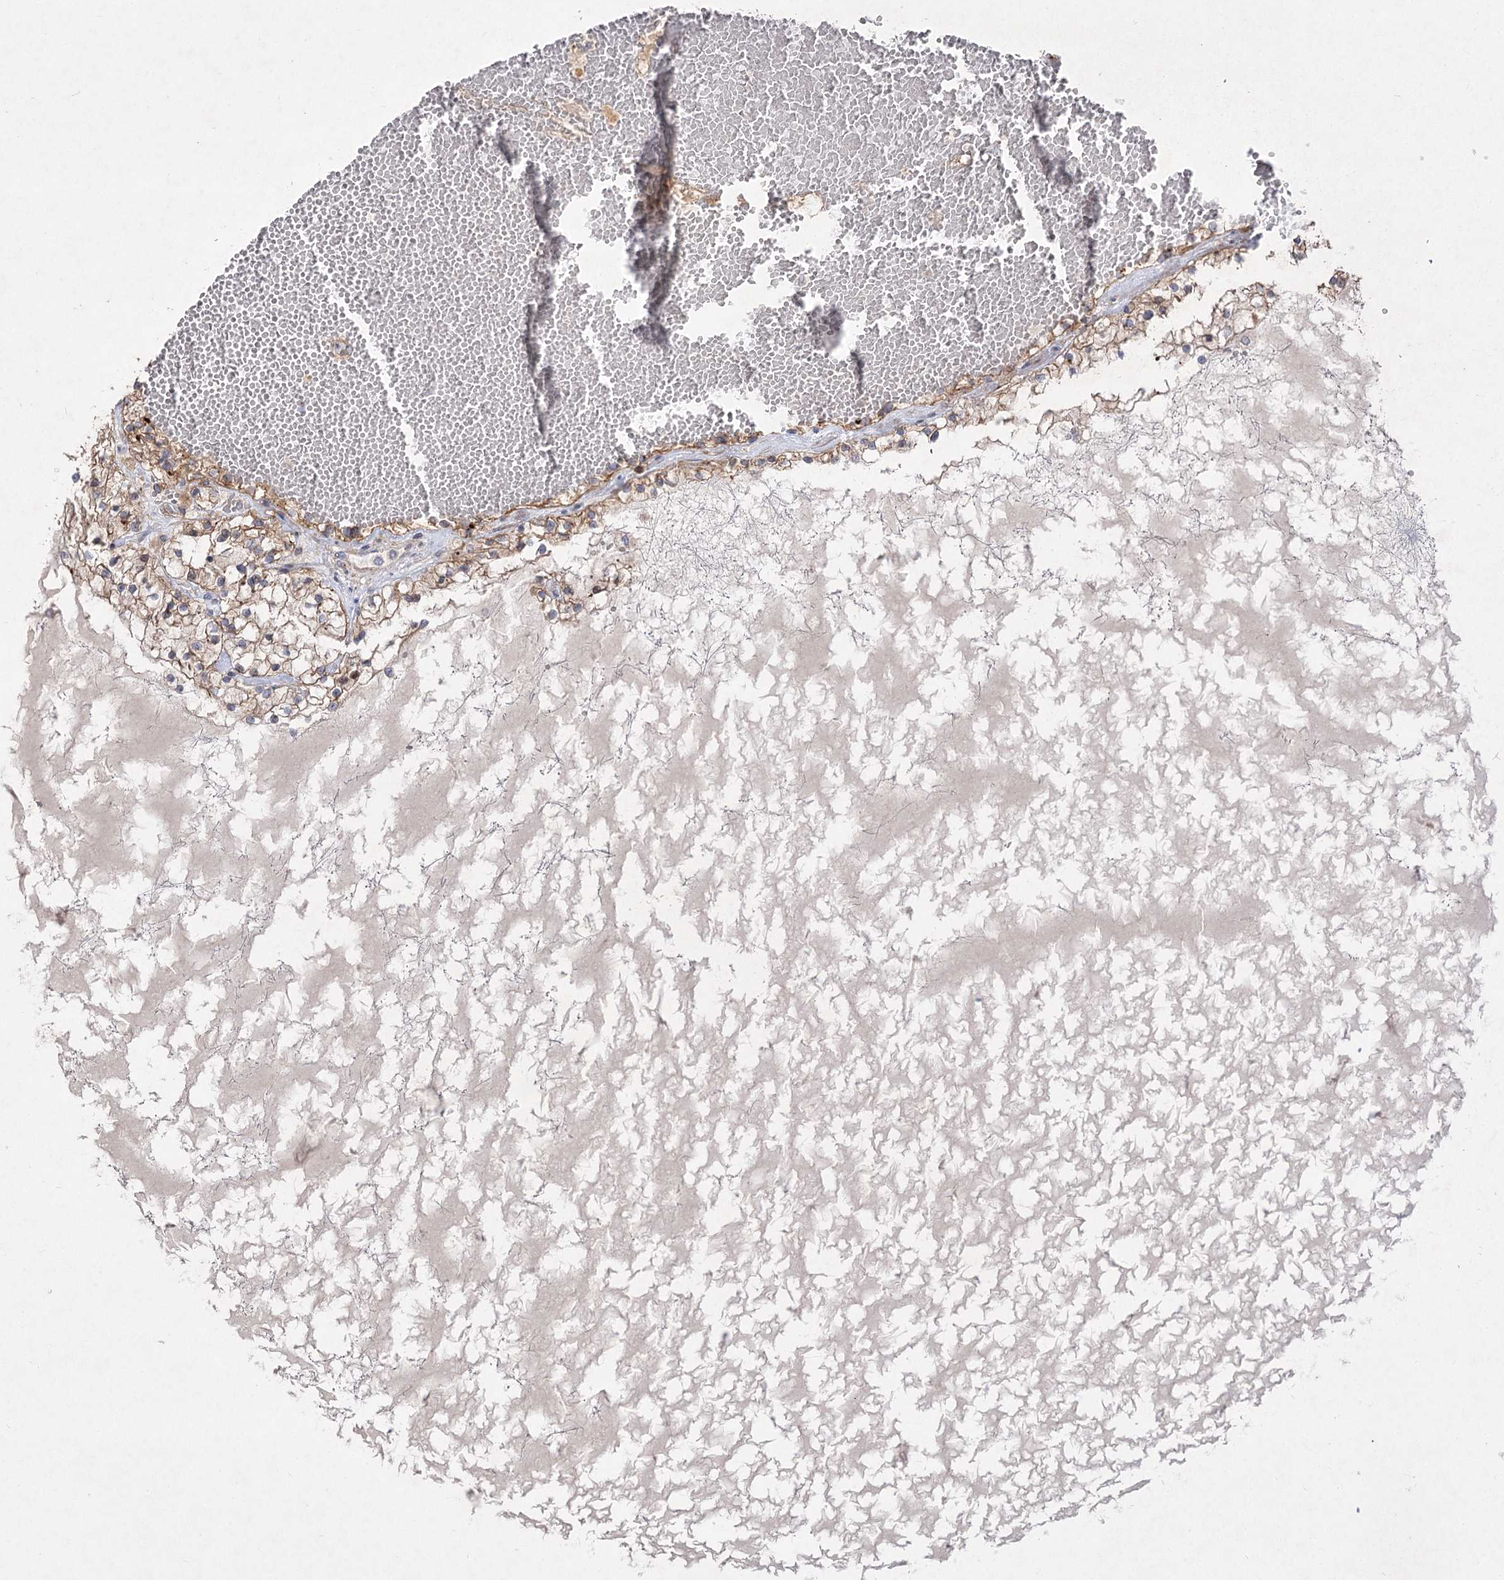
{"staining": {"intensity": "moderate", "quantity": ">75%", "location": "cytoplasmic/membranous"}, "tissue": "renal cancer", "cell_type": "Tumor cells", "image_type": "cancer", "snomed": [{"axis": "morphology", "description": "Normal tissue, NOS"}, {"axis": "morphology", "description": "Adenocarcinoma, NOS"}, {"axis": "topography", "description": "Kidney"}], "caption": "Approximately >75% of tumor cells in human adenocarcinoma (renal) show moderate cytoplasmic/membranous protein expression as visualized by brown immunohistochemical staining.", "gene": "SH3BP5L", "patient": {"sex": "male", "age": 68}}